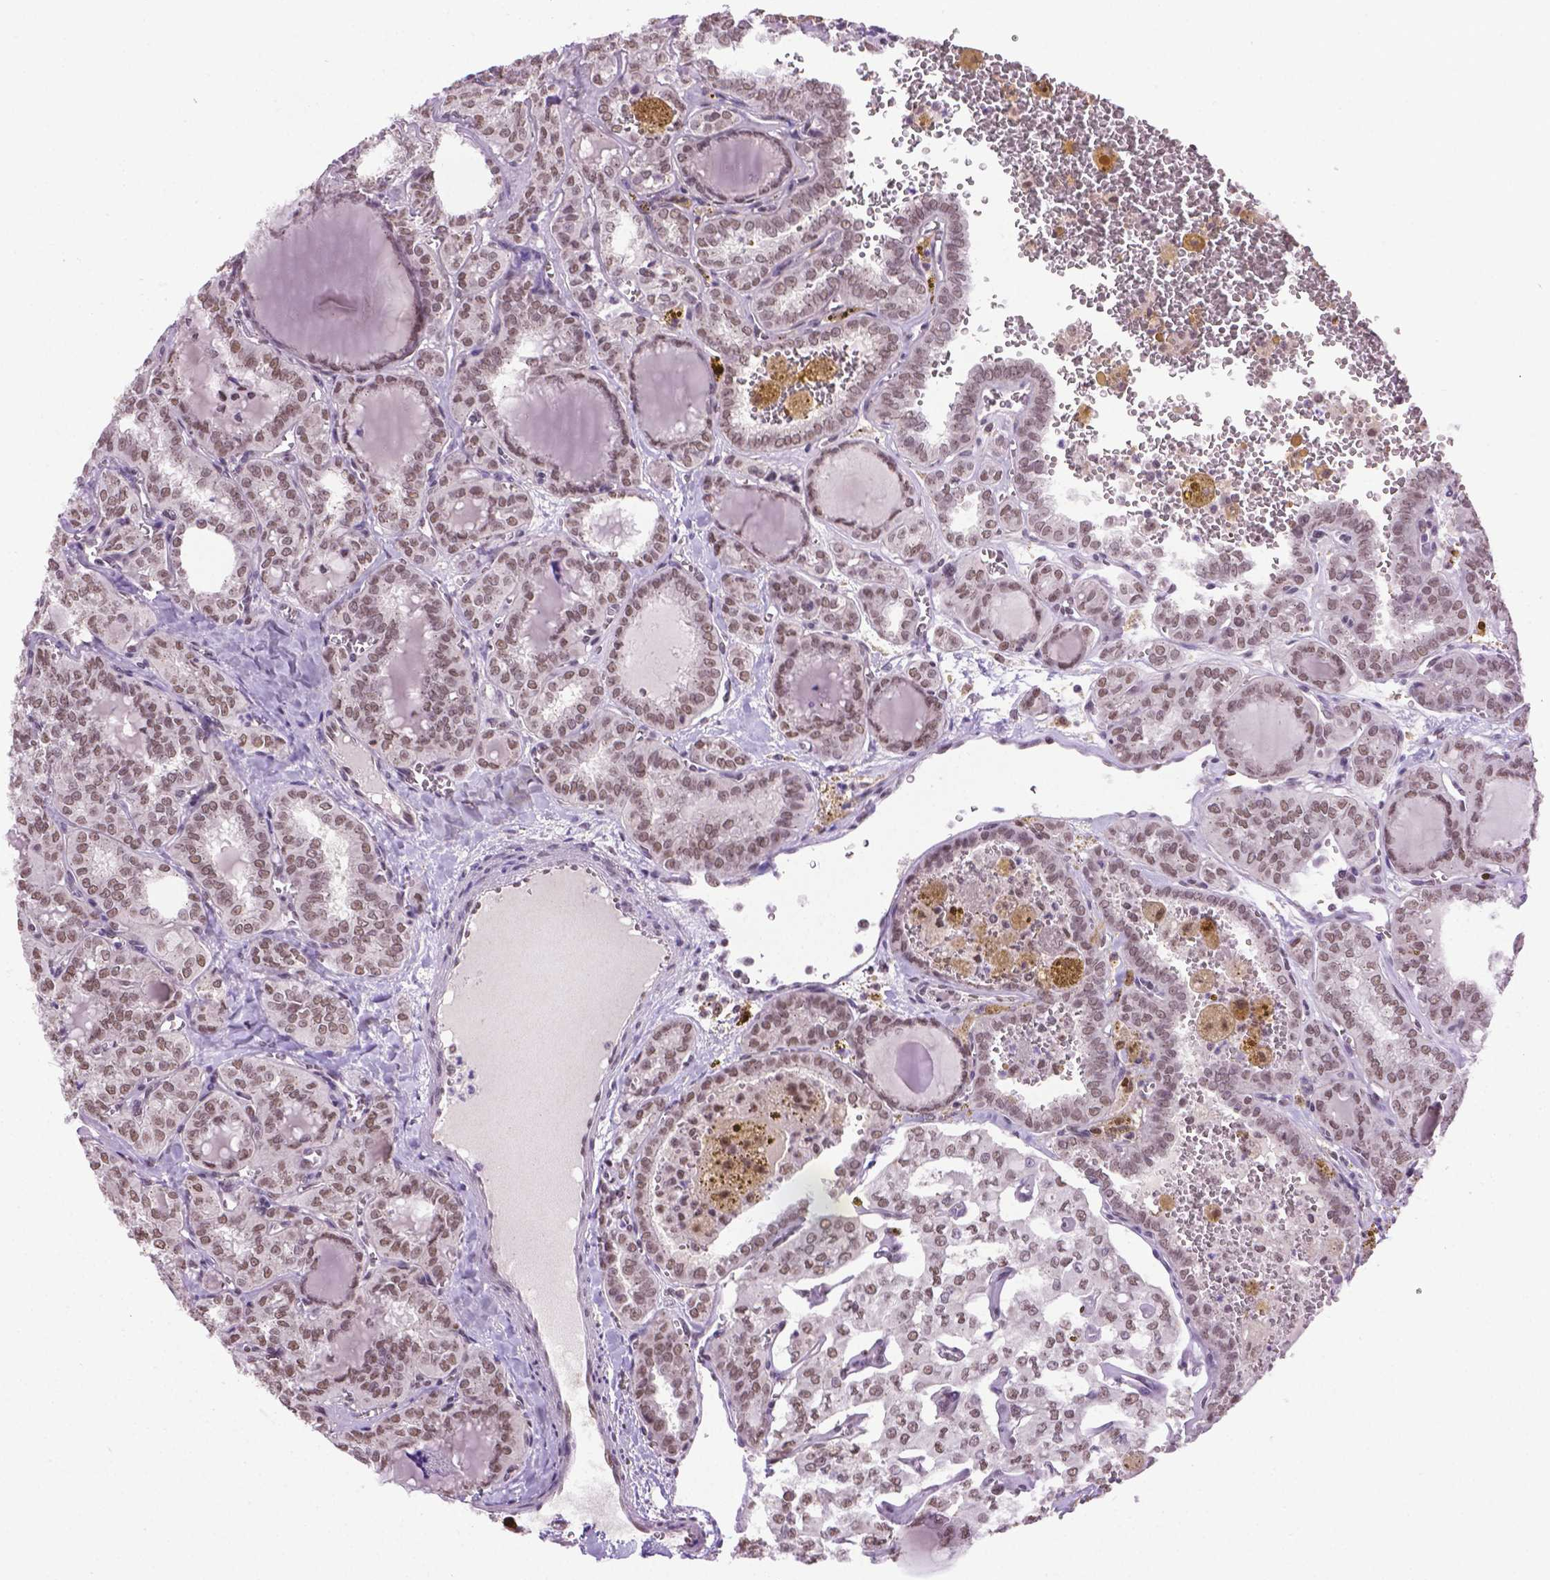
{"staining": {"intensity": "moderate", "quantity": ">75%", "location": "nuclear"}, "tissue": "thyroid cancer", "cell_type": "Tumor cells", "image_type": "cancer", "snomed": [{"axis": "morphology", "description": "Papillary adenocarcinoma, NOS"}, {"axis": "topography", "description": "Thyroid gland"}], "caption": "A brown stain highlights moderate nuclear staining of a protein in thyroid cancer (papillary adenocarcinoma) tumor cells. The staining was performed using DAB (3,3'-diaminobenzidine) to visualize the protein expression in brown, while the nuclei were stained in blue with hematoxylin (Magnification: 20x).", "gene": "ABI2", "patient": {"sex": "female", "age": 41}}